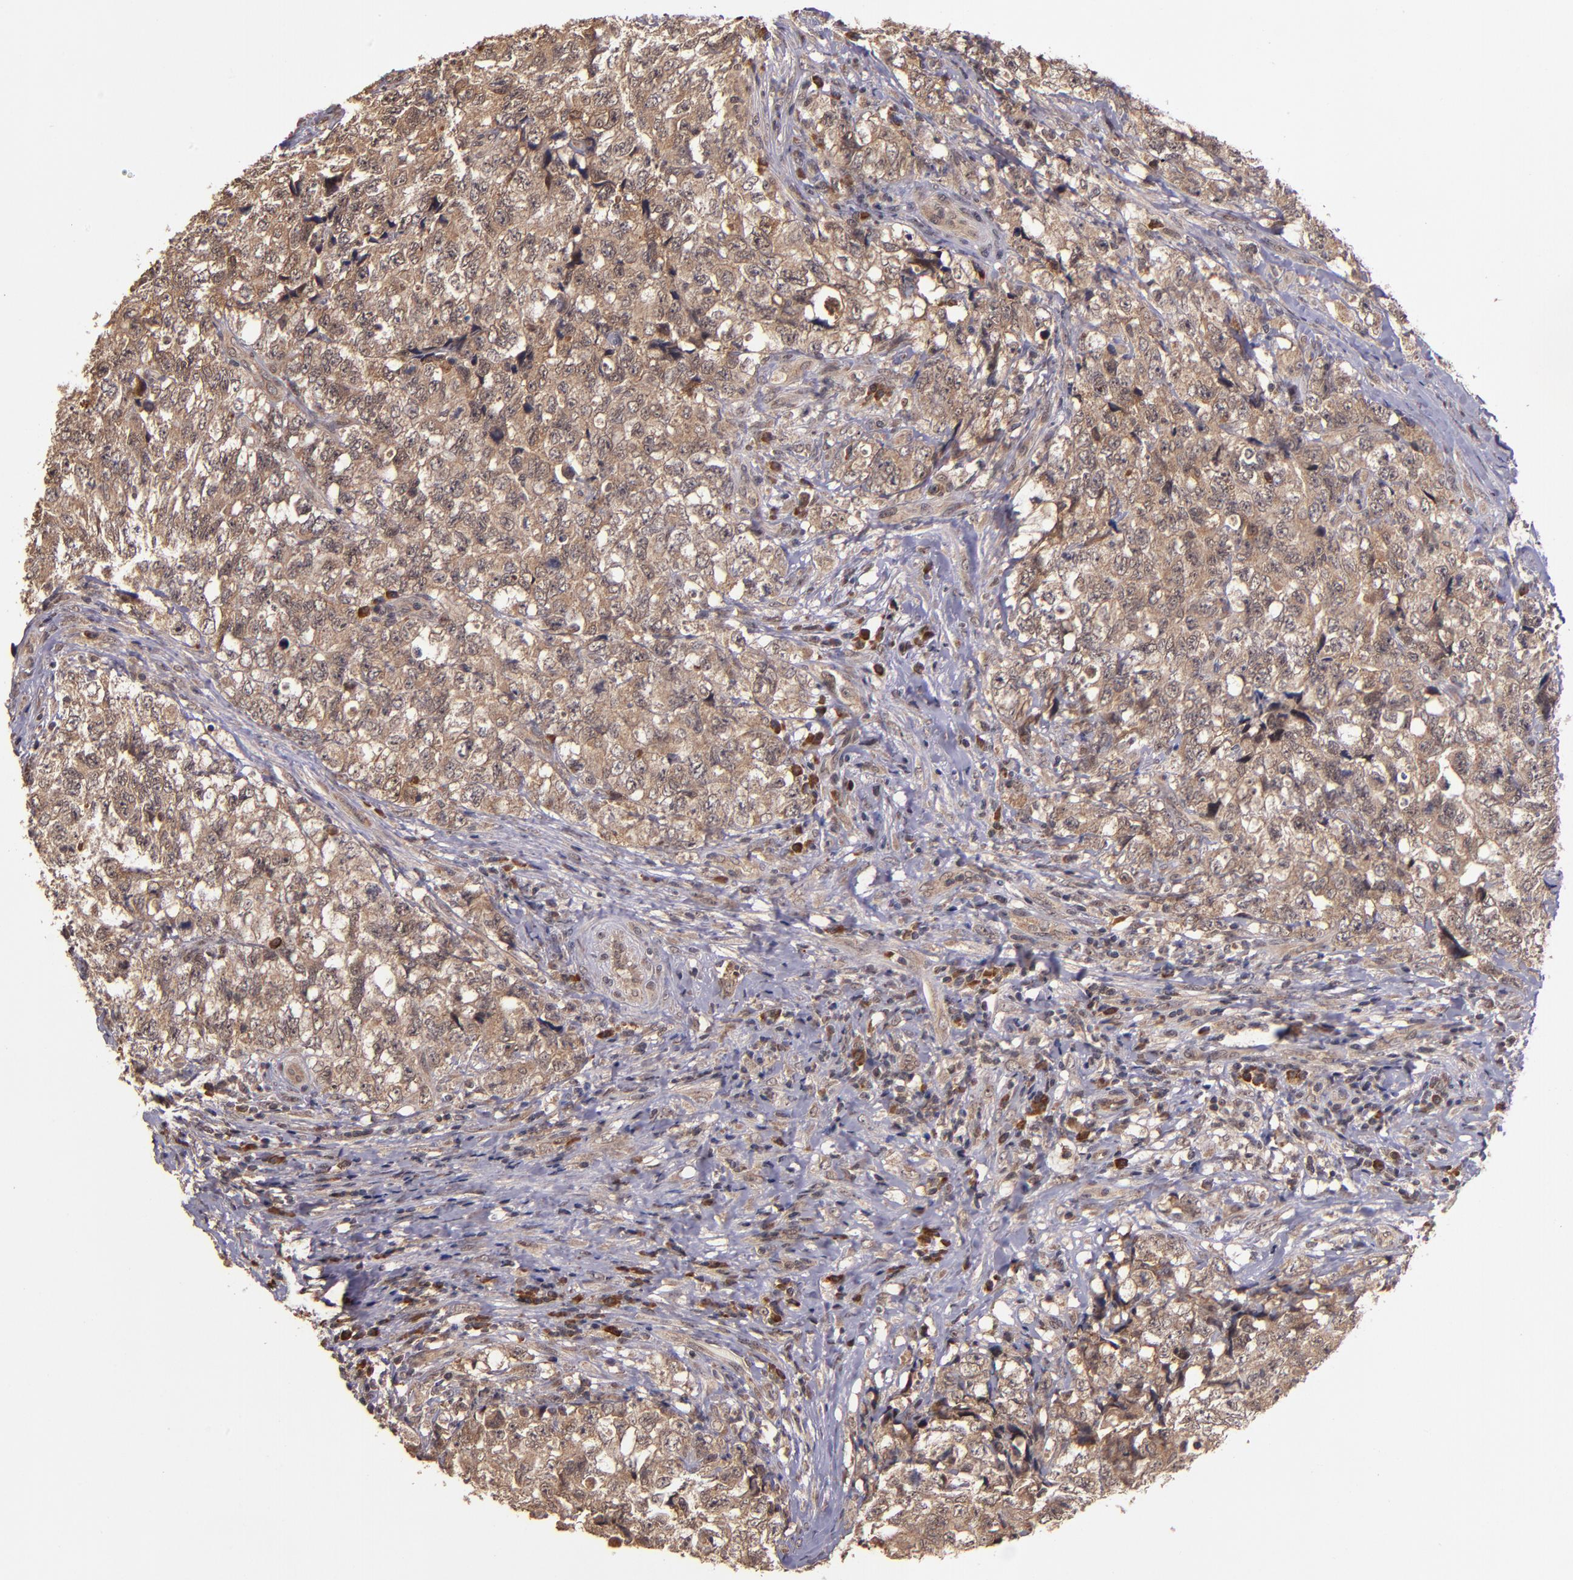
{"staining": {"intensity": "moderate", "quantity": ">75%", "location": "cytoplasmic/membranous"}, "tissue": "testis cancer", "cell_type": "Tumor cells", "image_type": "cancer", "snomed": [{"axis": "morphology", "description": "Carcinoma, Embryonal, NOS"}, {"axis": "topography", "description": "Testis"}], "caption": "The histopathology image reveals immunohistochemical staining of testis embryonal carcinoma. There is moderate cytoplasmic/membranous expression is identified in approximately >75% of tumor cells. (DAB IHC, brown staining for protein, blue staining for nuclei).", "gene": "RIOK3", "patient": {"sex": "male", "age": 31}}